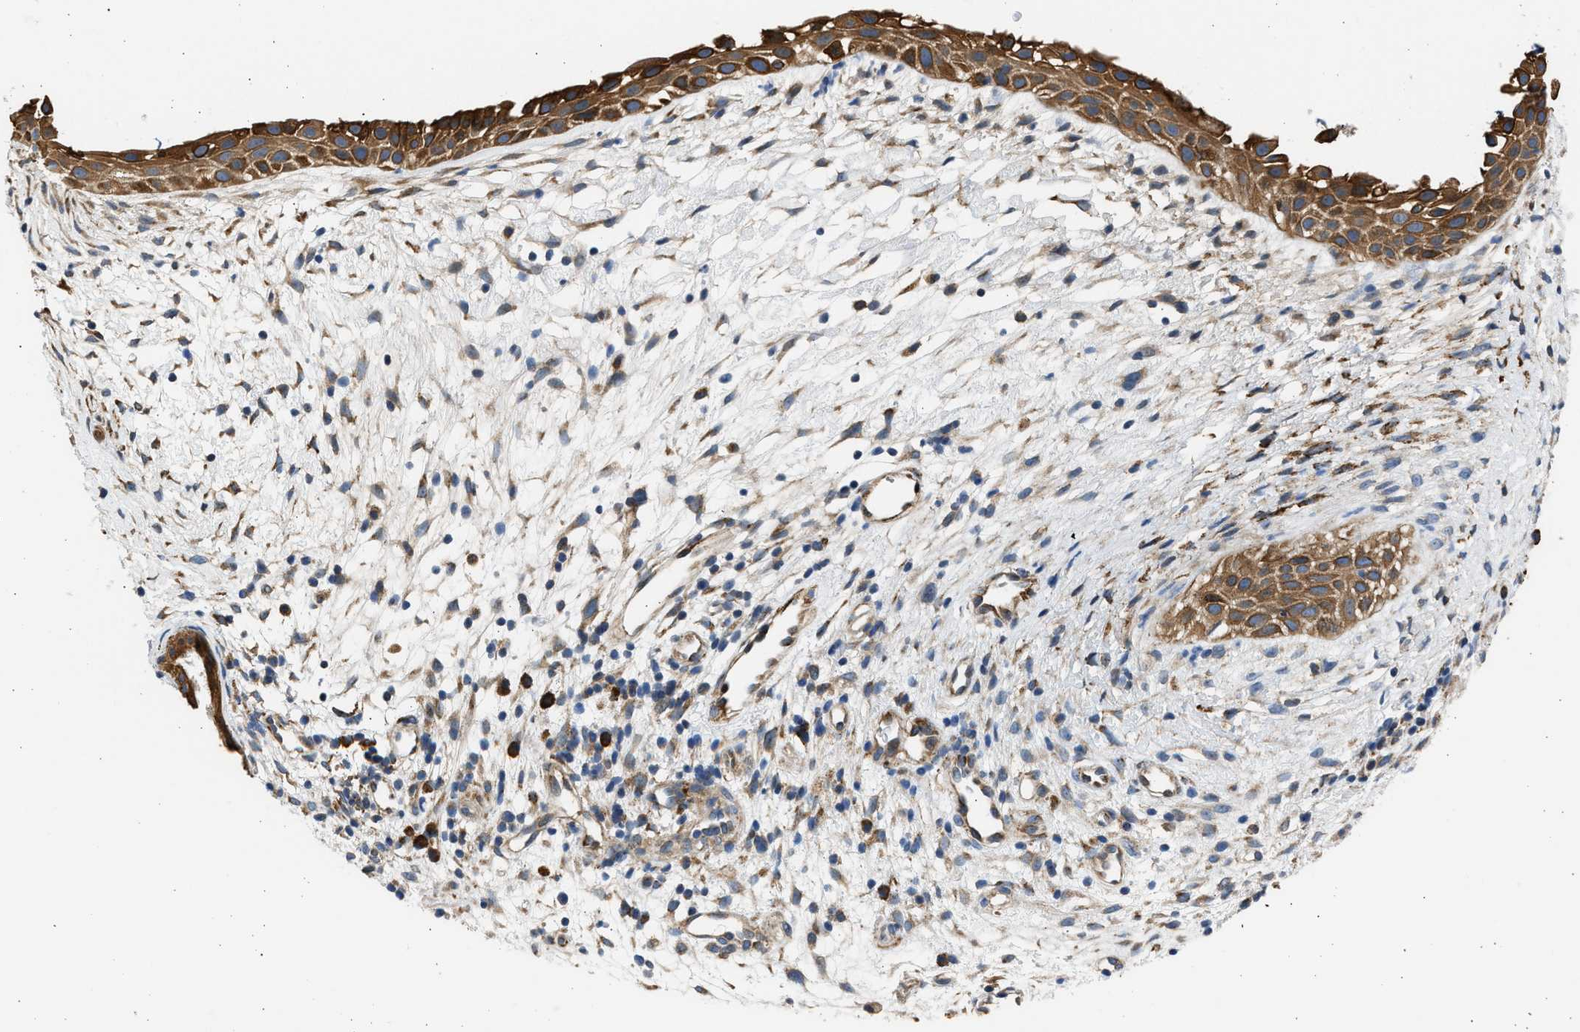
{"staining": {"intensity": "strong", "quantity": ">75%", "location": "cytoplasmic/membranous"}, "tissue": "nasopharynx", "cell_type": "Respiratory epithelial cells", "image_type": "normal", "snomed": [{"axis": "morphology", "description": "Normal tissue, NOS"}, {"axis": "topography", "description": "Nasopharynx"}], "caption": "A high amount of strong cytoplasmic/membranous positivity is seen in approximately >75% of respiratory epithelial cells in benign nasopharynx. (Stains: DAB (3,3'-diaminobenzidine) in brown, nuclei in blue, Microscopy: brightfield microscopy at high magnification).", "gene": "PLD2", "patient": {"sex": "male", "age": 22}}